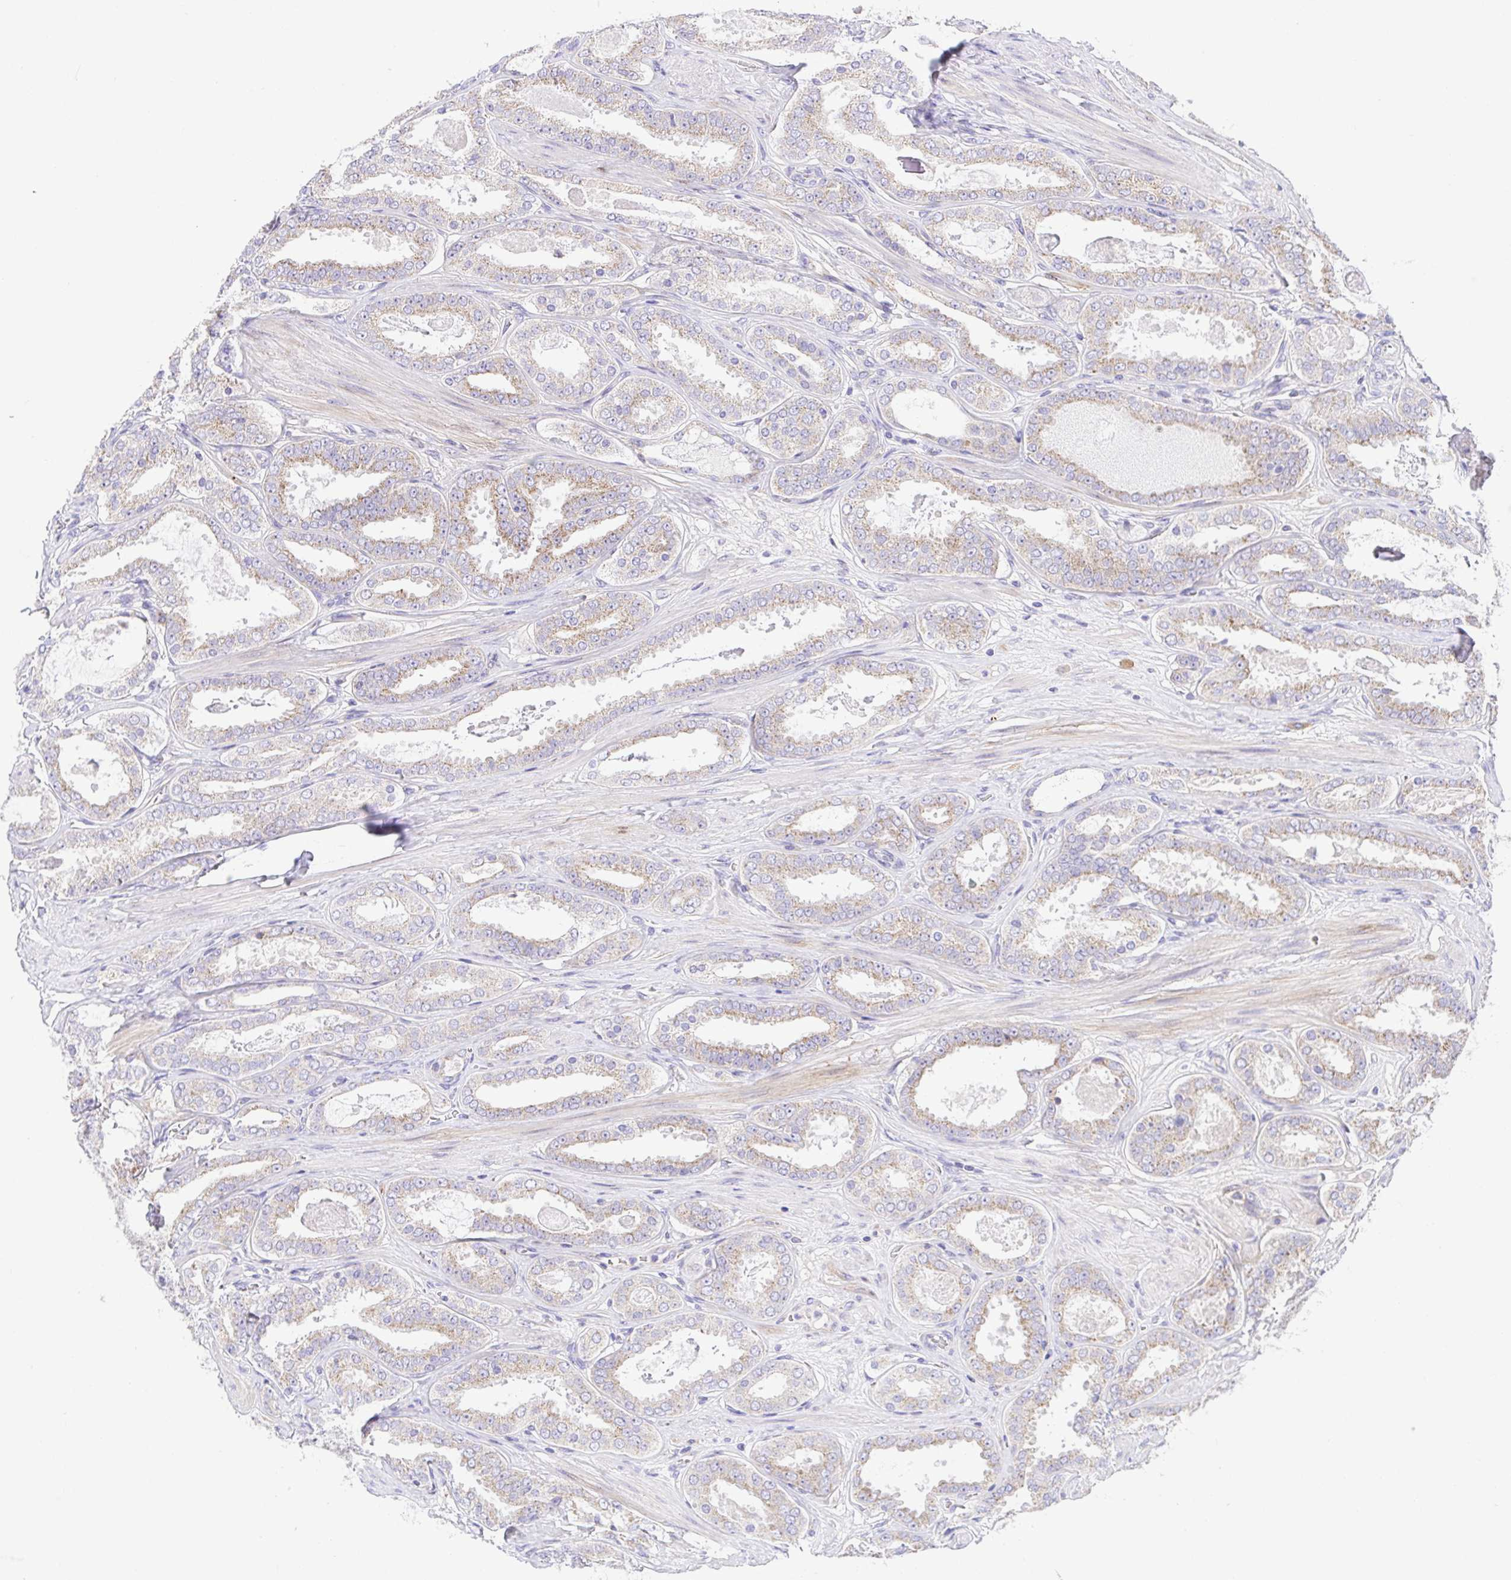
{"staining": {"intensity": "weak", "quantity": ">75%", "location": "cytoplasmic/membranous"}, "tissue": "prostate cancer", "cell_type": "Tumor cells", "image_type": "cancer", "snomed": [{"axis": "morphology", "description": "Adenocarcinoma, High grade"}, {"axis": "topography", "description": "Prostate"}], "caption": "Protein expression analysis of adenocarcinoma (high-grade) (prostate) demonstrates weak cytoplasmic/membranous staining in about >75% of tumor cells.", "gene": "SLC13A1", "patient": {"sex": "male", "age": 63}}